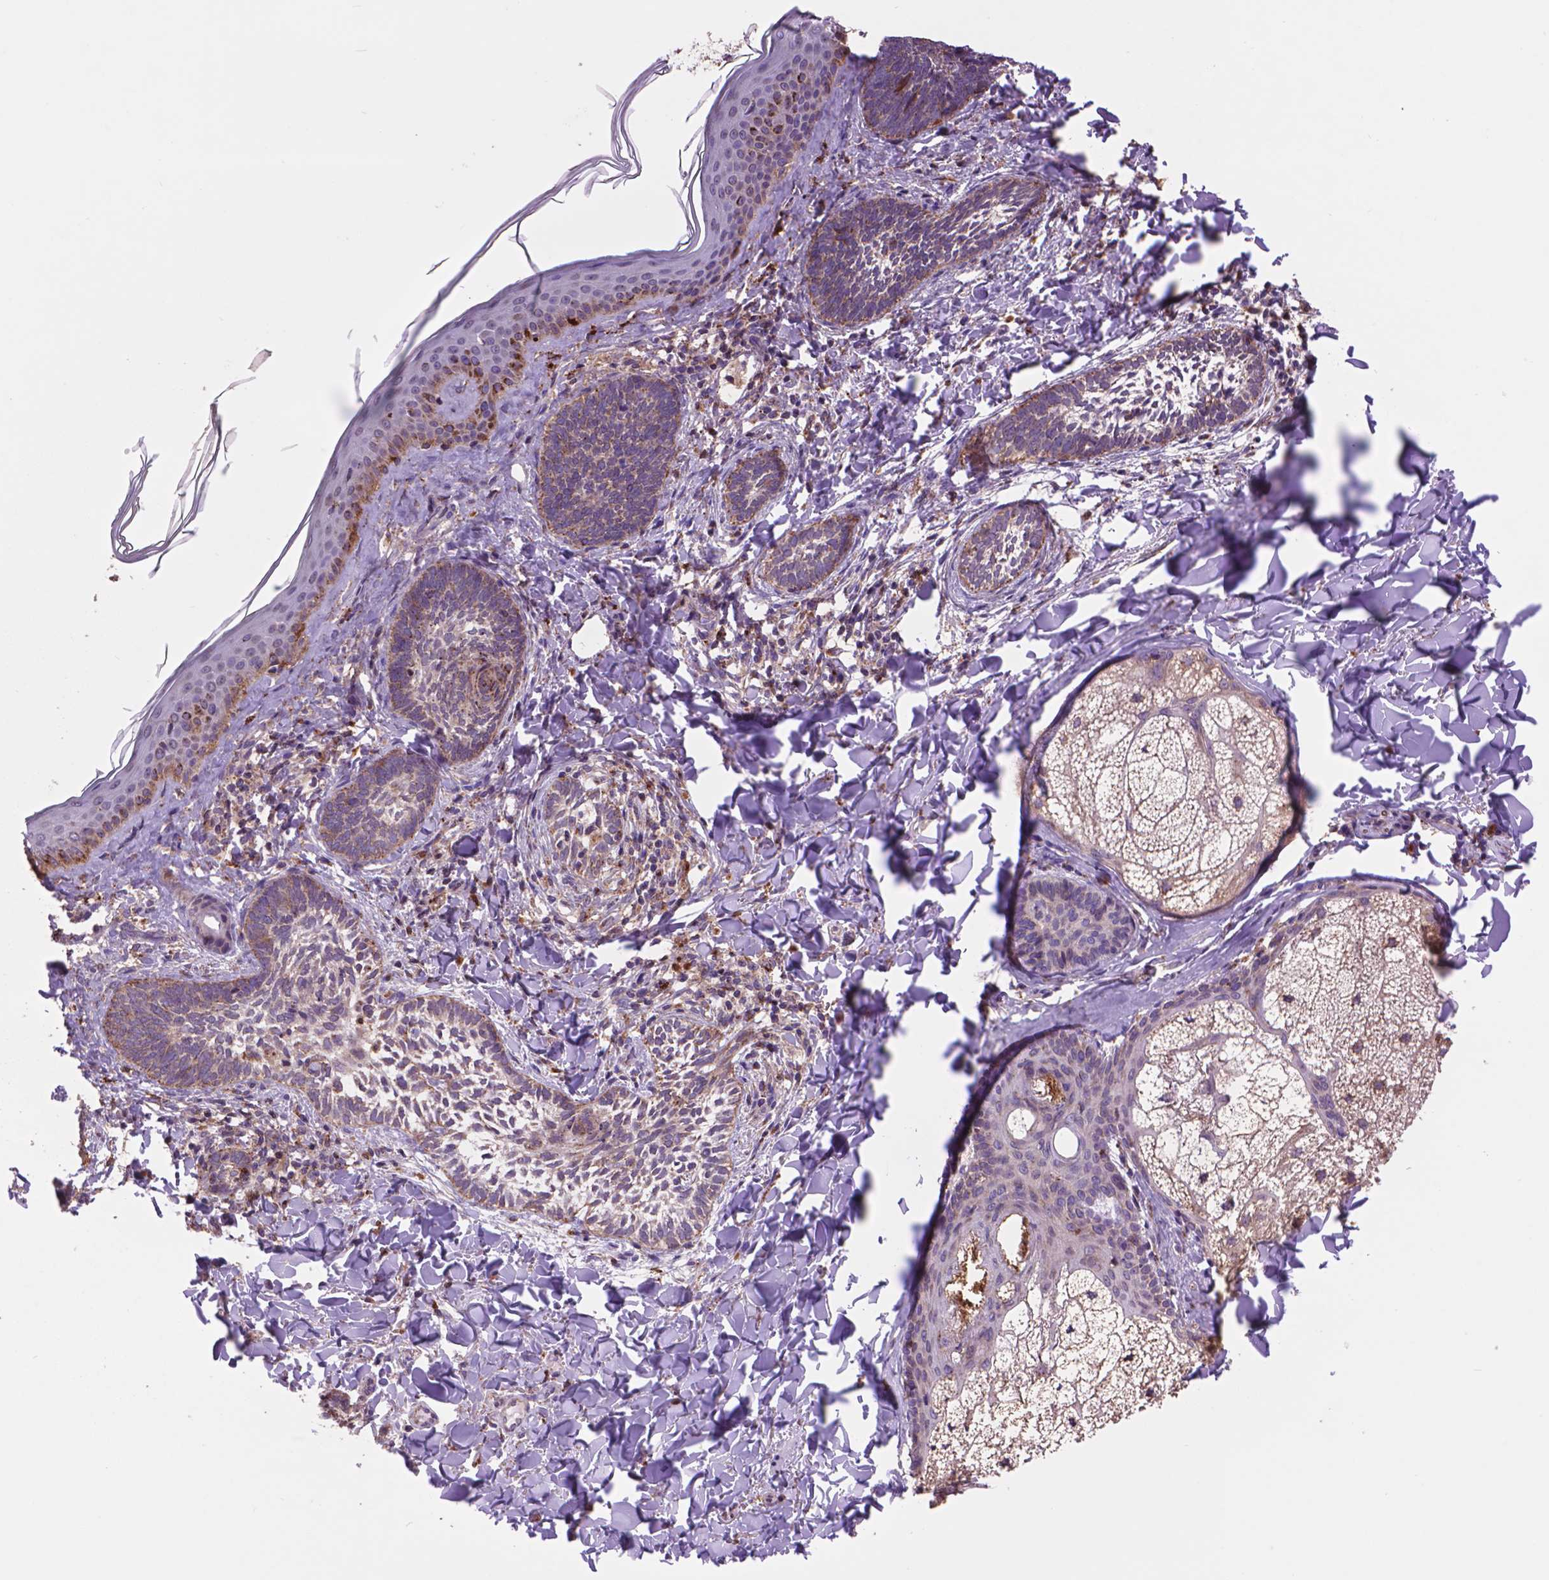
{"staining": {"intensity": "moderate", "quantity": "25%-75%", "location": "cytoplasmic/membranous"}, "tissue": "skin cancer", "cell_type": "Tumor cells", "image_type": "cancer", "snomed": [{"axis": "morphology", "description": "Normal tissue, NOS"}, {"axis": "morphology", "description": "Basal cell carcinoma"}, {"axis": "topography", "description": "Skin"}], "caption": "This is an image of IHC staining of skin basal cell carcinoma, which shows moderate staining in the cytoplasmic/membranous of tumor cells.", "gene": "GLB1", "patient": {"sex": "male", "age": 46}}